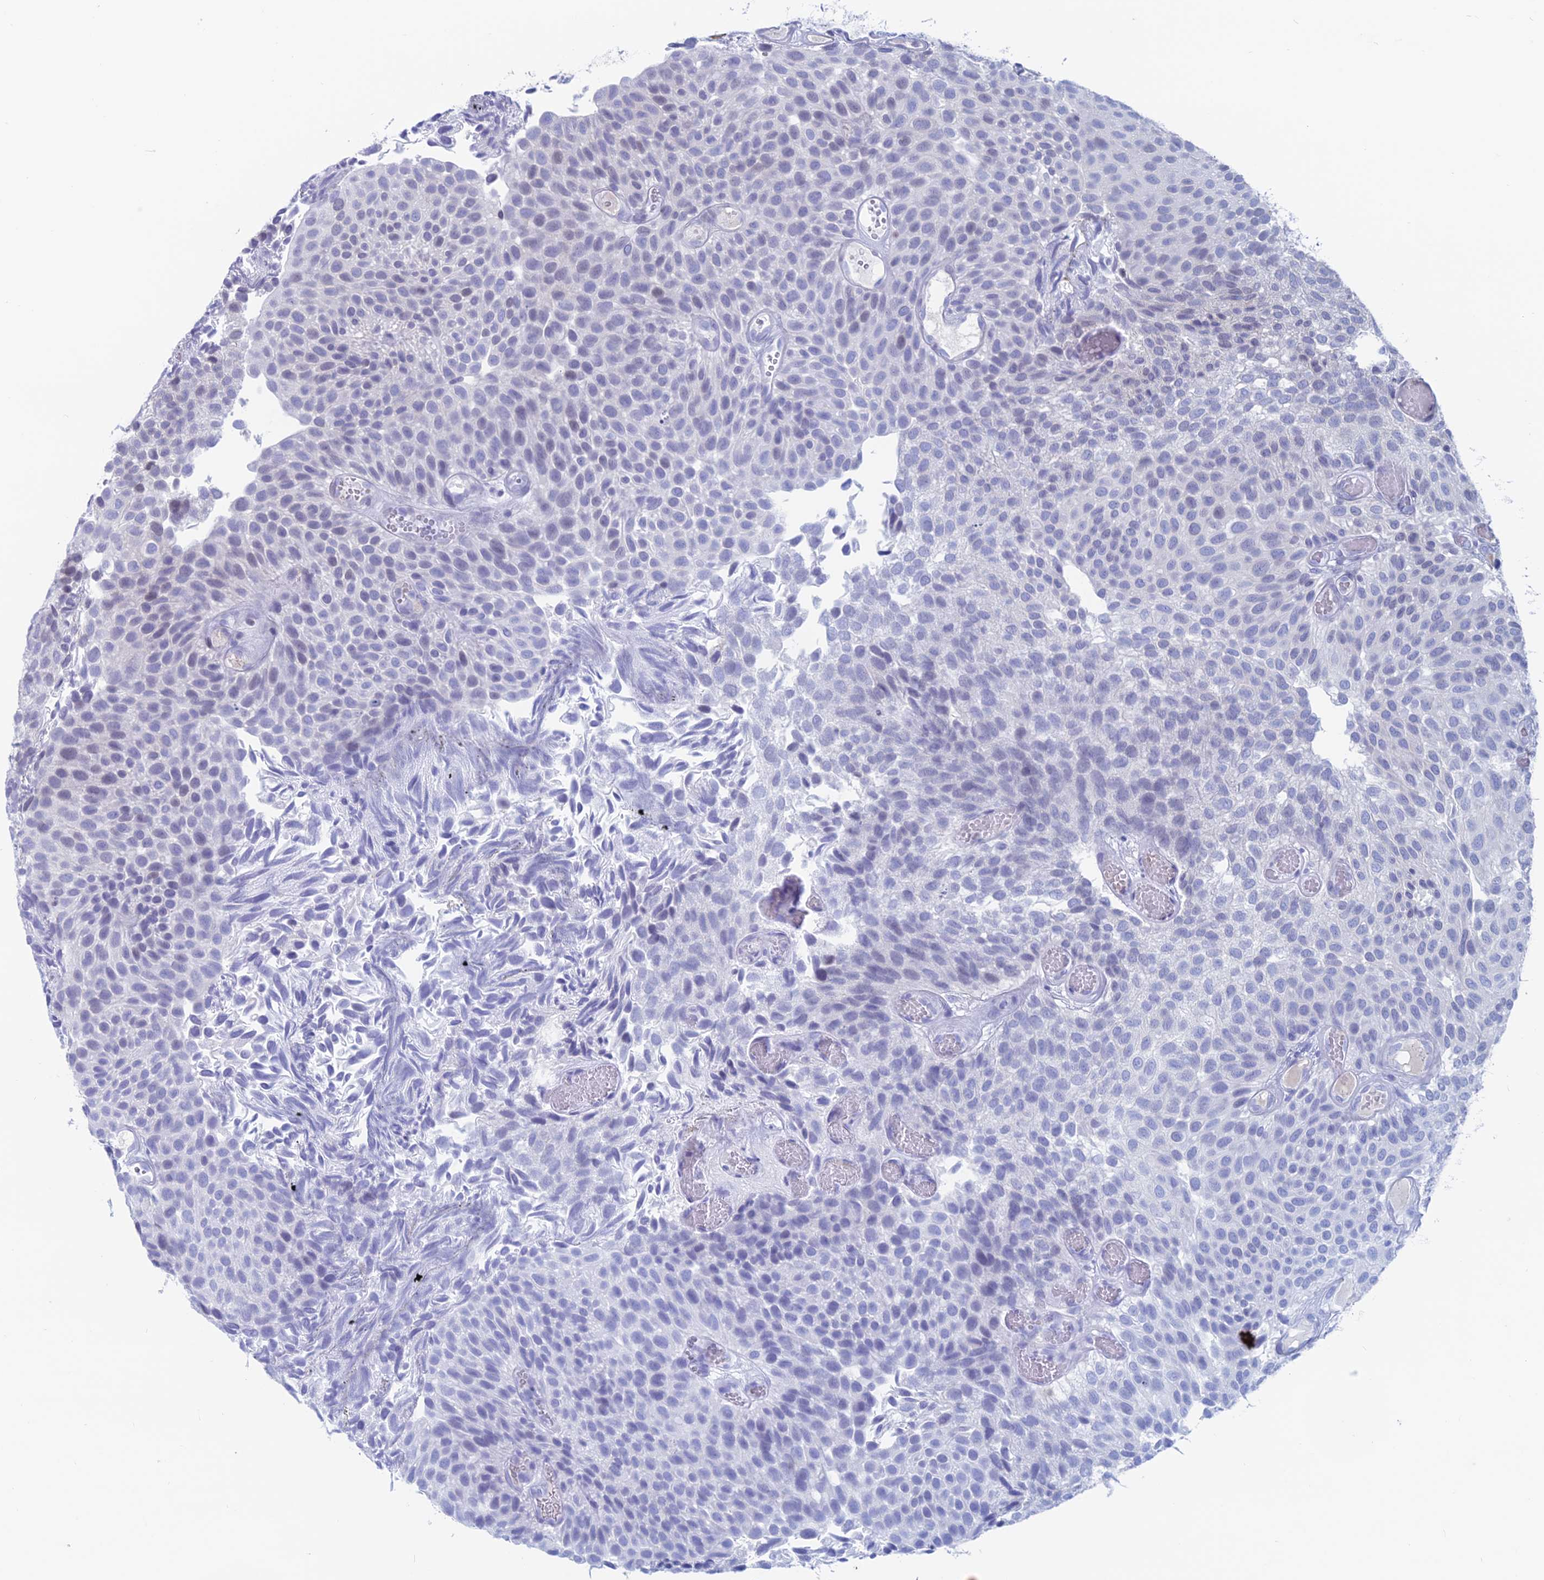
{"staining": {"intensity": "weak", "quantity": "<25%", "location": "nuclear"}, "tissue": "urothelial cancer", "cell_type": "Tumor cells", "image_type": "cancer", "snomed": [{"axis": "morphology", "description": "Urothelial carcinoma, Low grade"}, {"axis": "topography", "description": "Urinary bladder"}], "caption": "Urothelial carcinoma (low-grade) was stained to show a protein in brown. There is no significant staining in tumor cells.", "gene": "CERS6", "patient": {"sex": "male", "age": 89}}